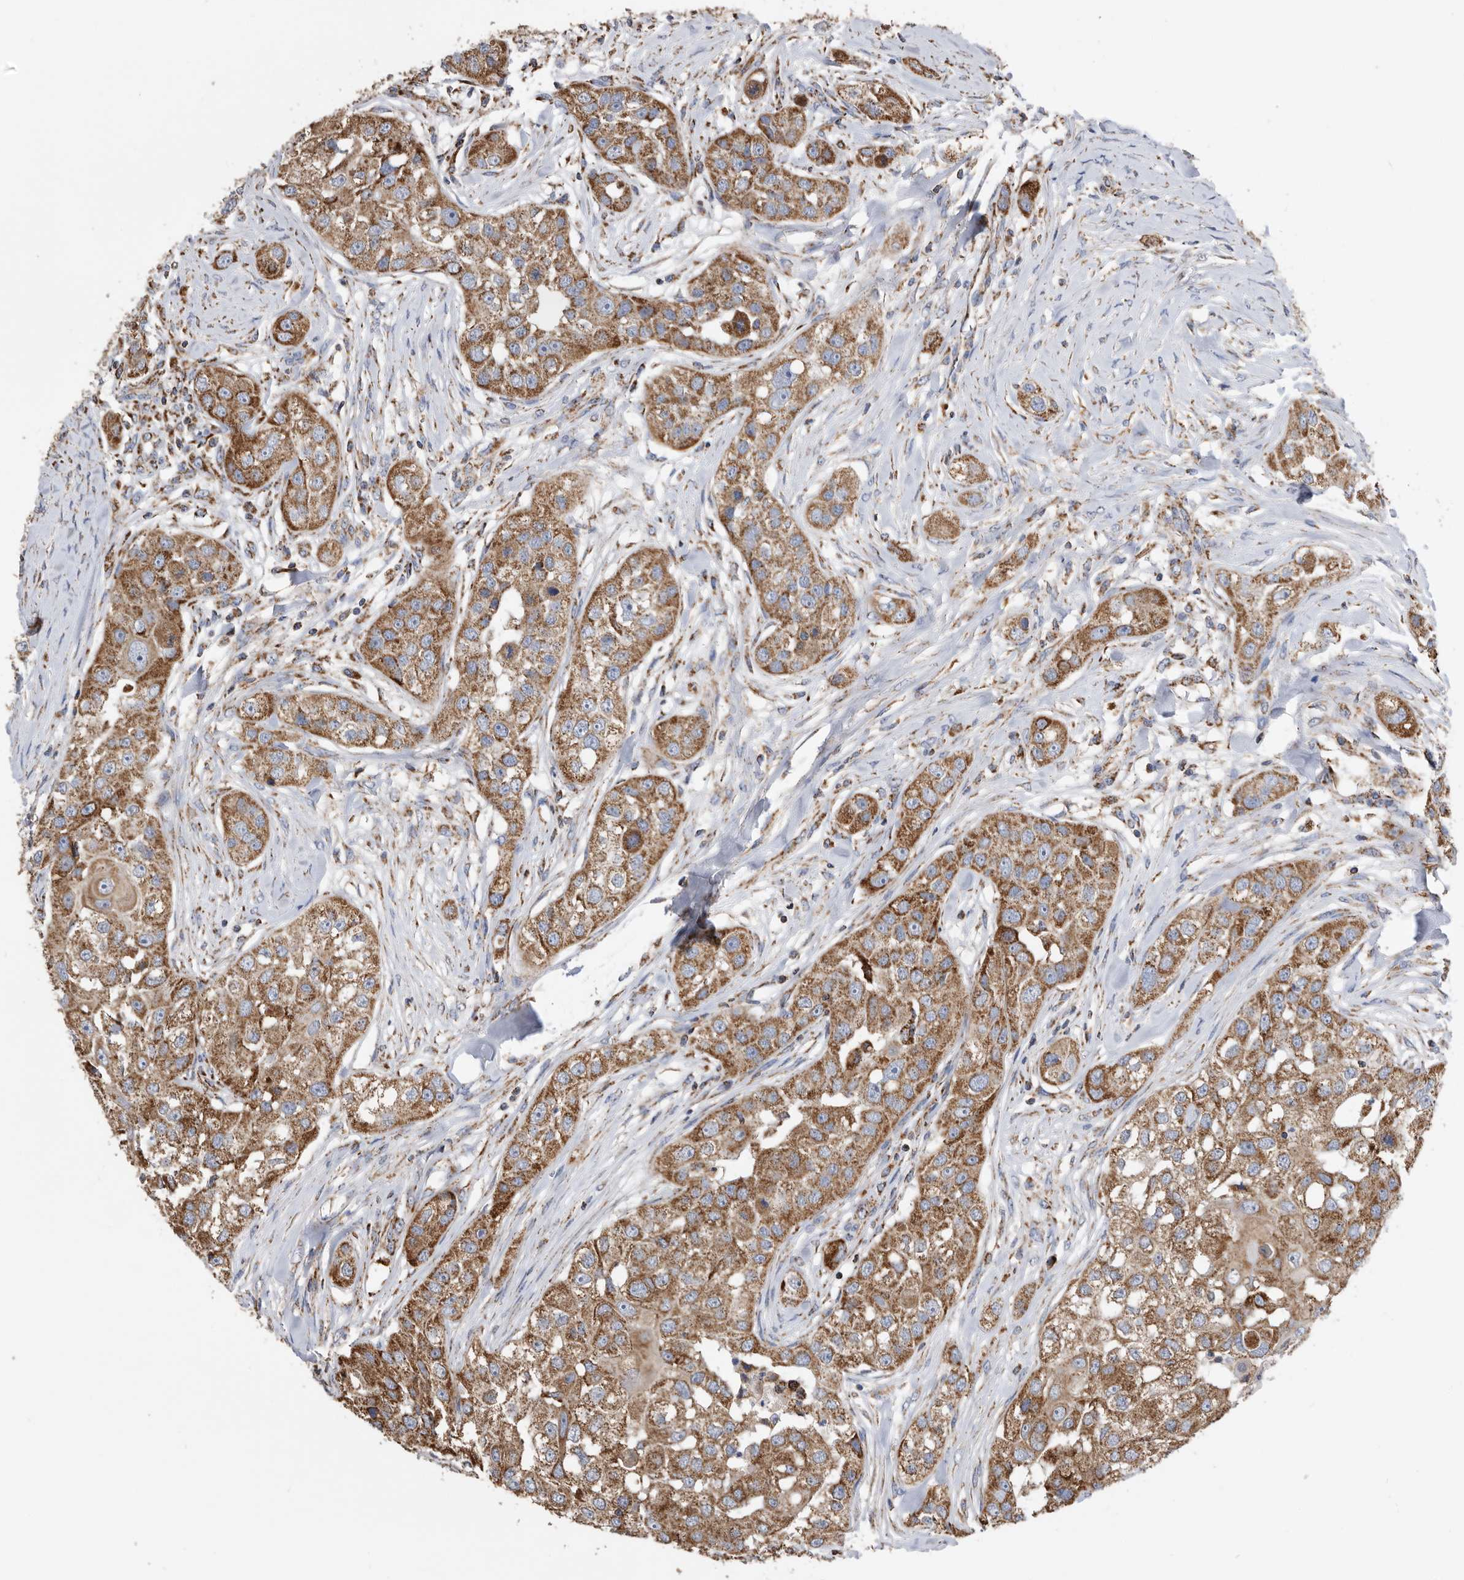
{"staining": {"intensity": "moderate", "quantity": ">75%", "location": "cytoplasmic/membranous"}, "tissue": "head and neck cancer", "cell_type": "Tumor cells", "image_type": "cancer", "snomed": [{"axis": "morphology", "description": "Normal tissue, NOS"}, {"axis": "morphology", "description": "Squamous cell carcinoma, NOS"}, {"axis": "topography", "description": "Skeletal muscle"}, {"axis": "topography", "description": "Head-Neck"}], "caption": "A medium amount of moderate cytoplasmic/membranous staining is seen in about >75% of tumor cells in head and neck cancer tissue. Using DAB (brown) and hematoxylin (blue) stains, captured at high magnification using brightfield microscopy.", "gene": "WFDC1", "patient": {"sex": "male", "age": 51}}